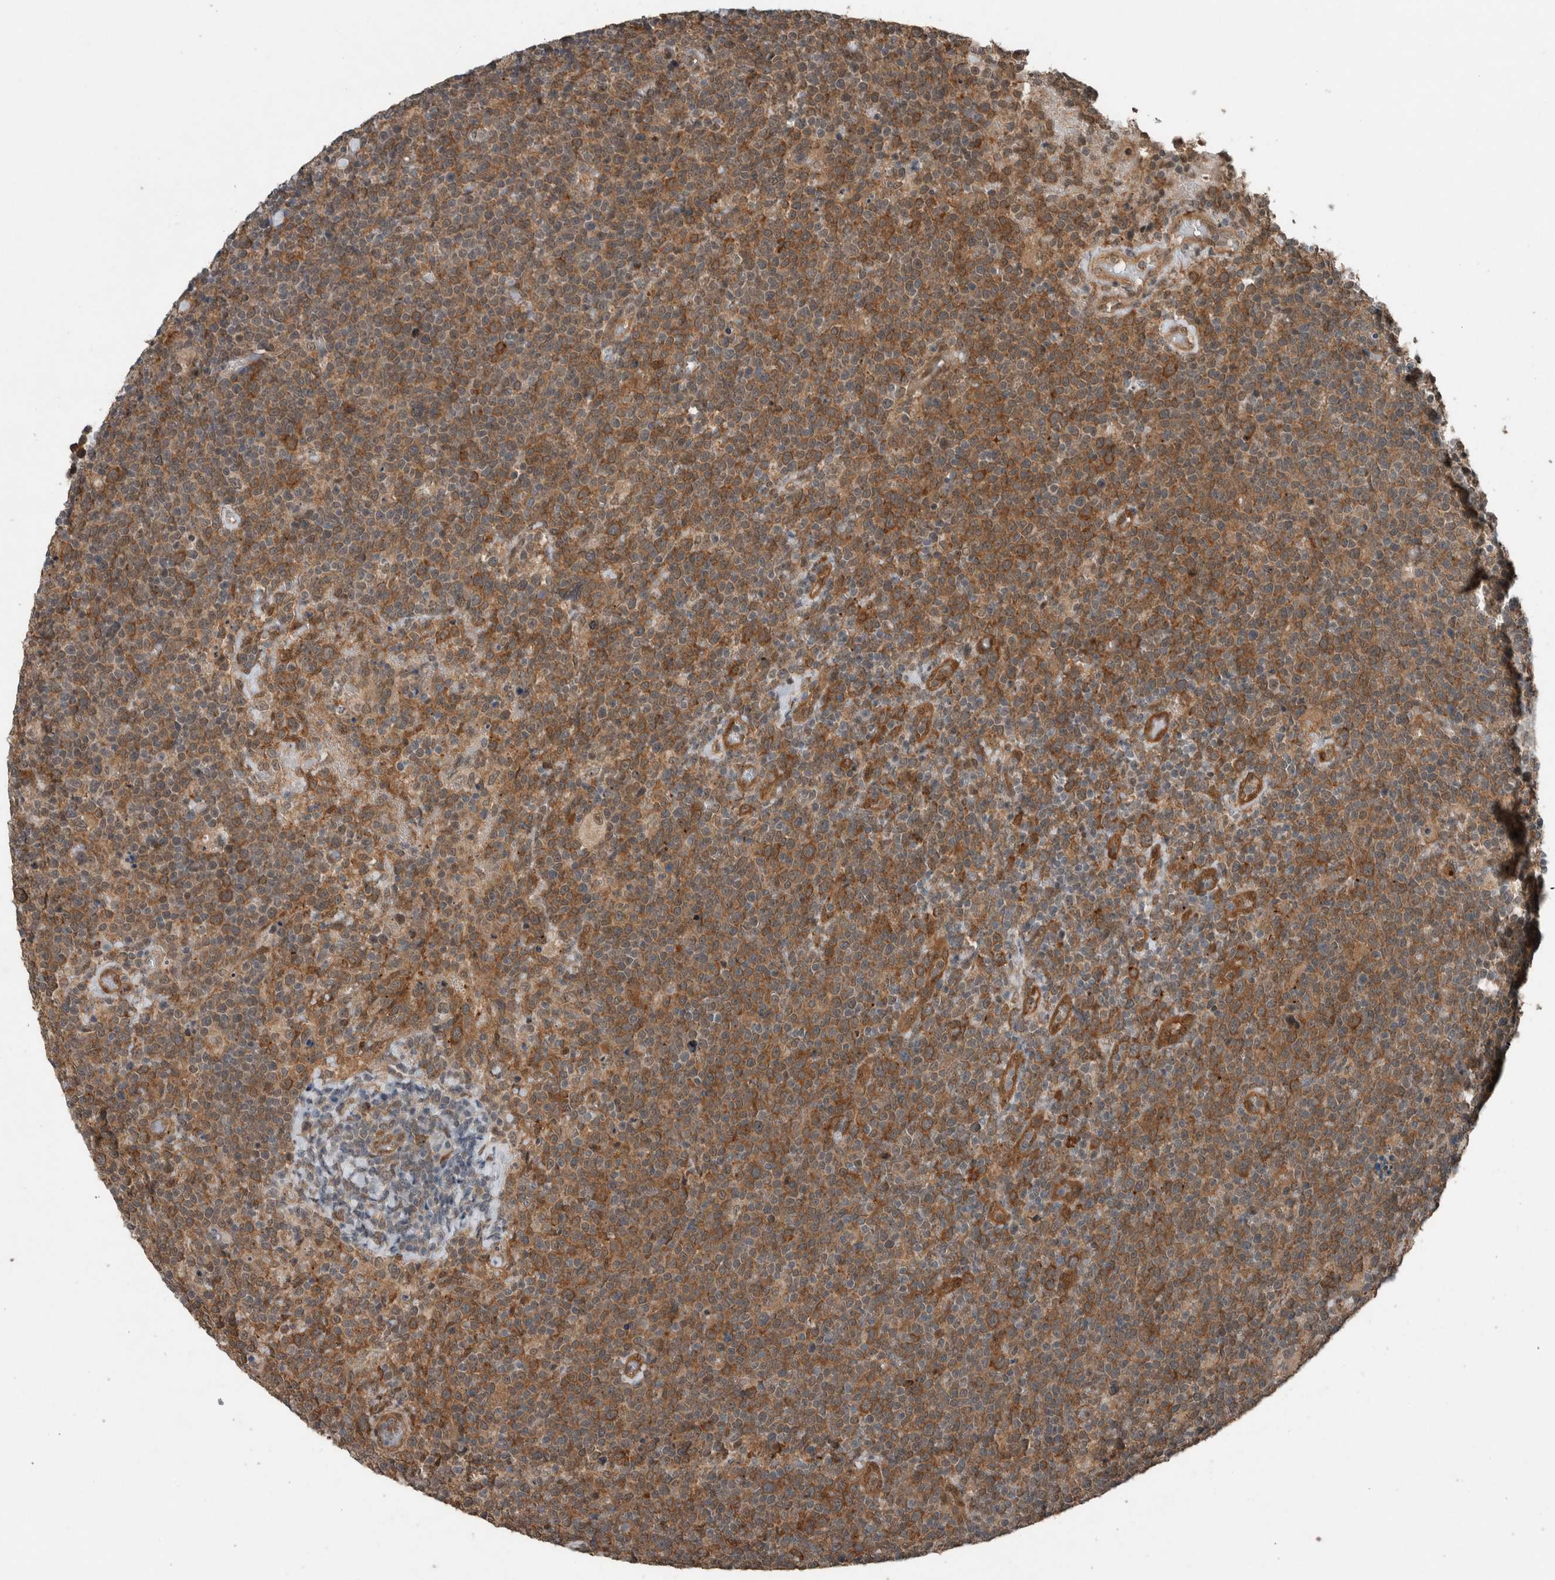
{"staining": {"intensity": "moderate", "quantity": ">75%", "location": "cytoplasmic/membranous"}, "tissue": "lymphoma", "cell_type": "Tumor cells", "image_type": "cancer", "snomed": [{"axis": "morphology", "description": "Malignant lymphoma, non-Hodgkin's type, High grade"}, {"axis": "topography", "description": "Lymph node"}], "caption": "The image demonstrates immunohistochemical staining of malignant lymphoma, non-Hodgkin's type (high-grade). There is moderate cytoplasmic/membranous expression is identified in about >75% of tumor cells.", "gene": "MYO1E", "patient": {"sex": "male", "age": 61}}